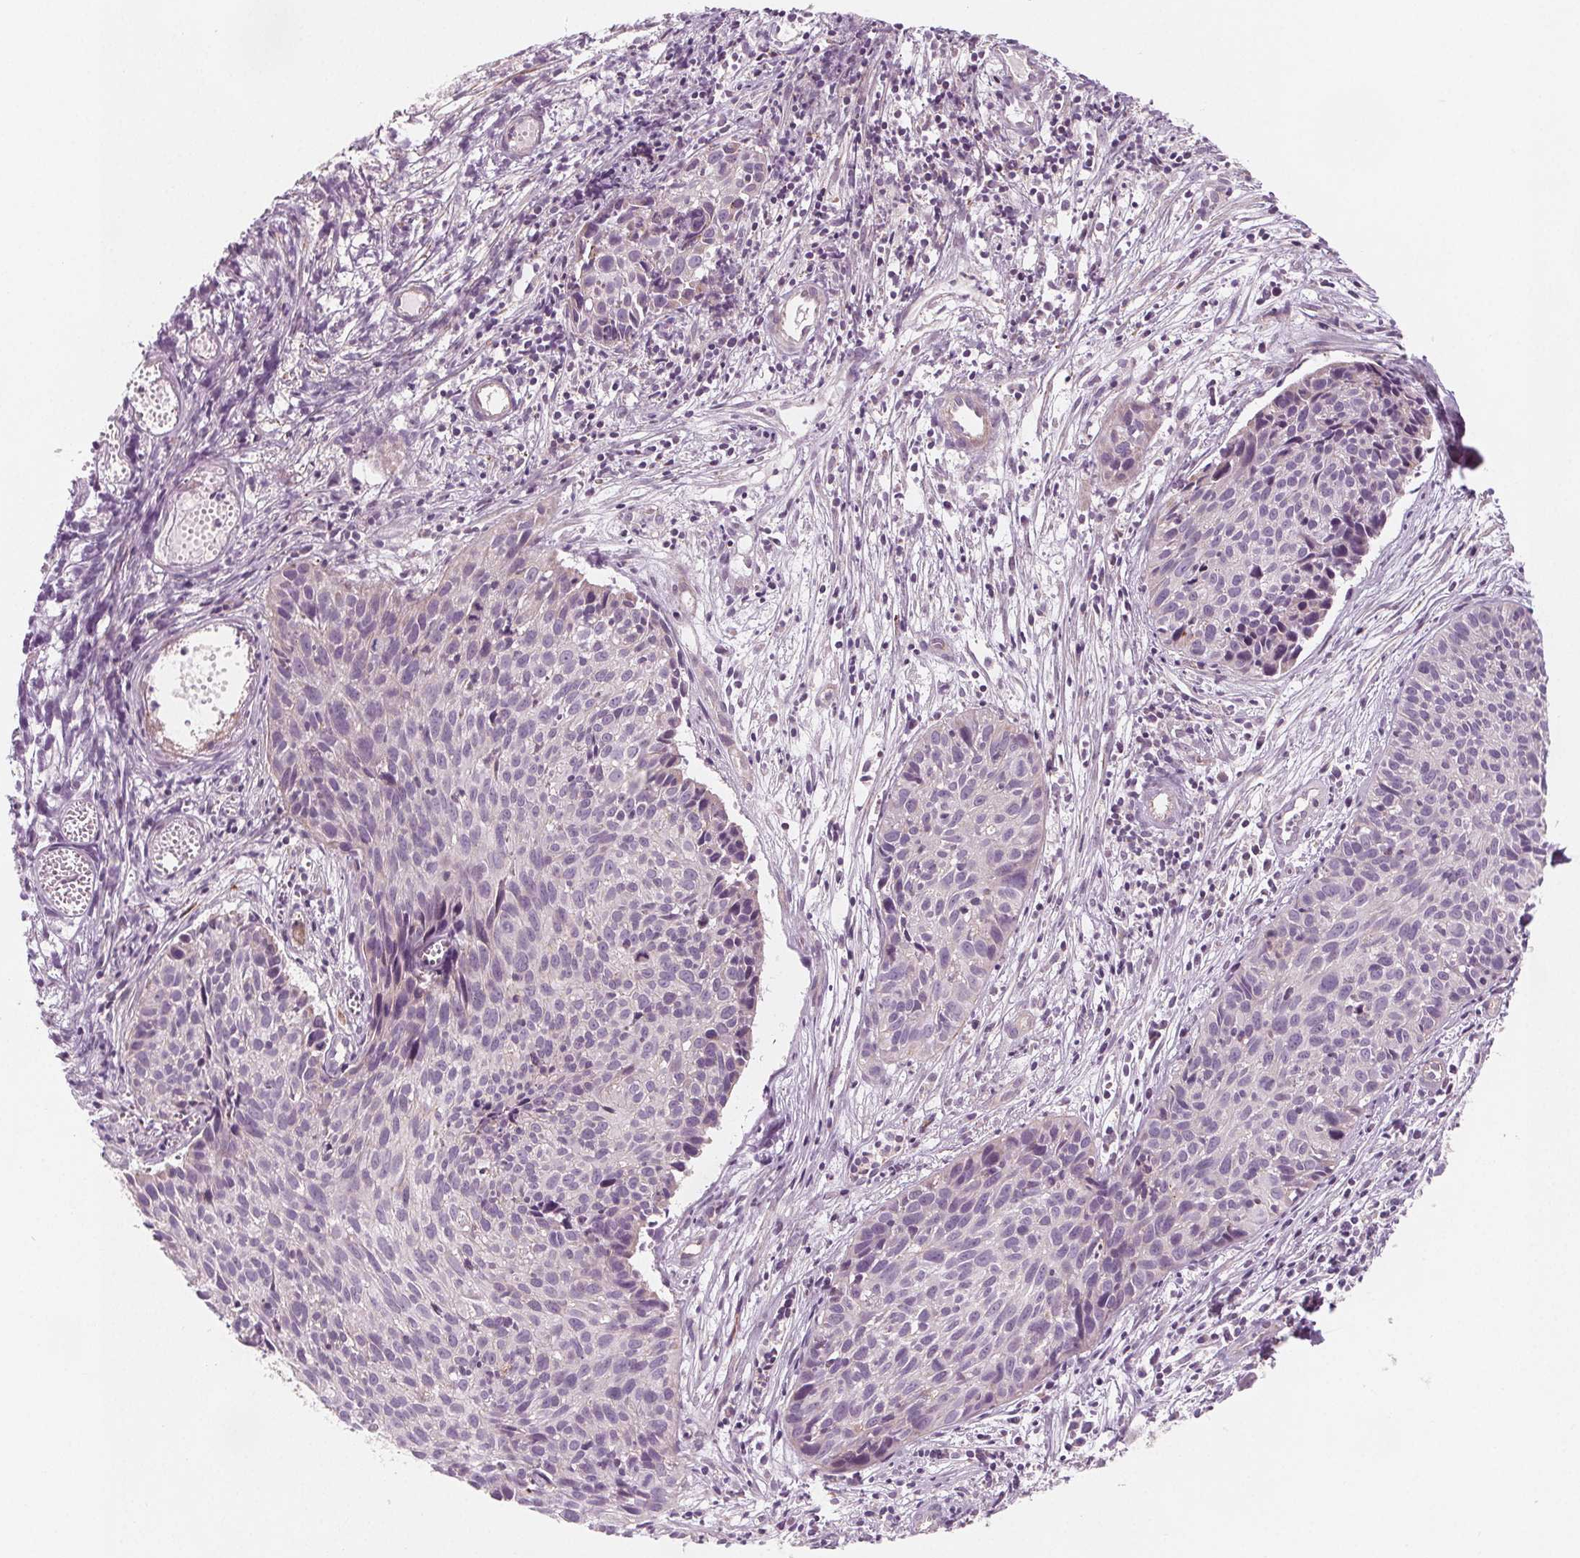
{"staining": {"intensity": "negative", "quantity": "none", "location": "none"}, "tissue": "cervical cancer", "cell_type": "Tumor cells", "image_type": "cancer", "snomed": [{"axis": "morphology", "description": "Squamous cell carcinoma, NOS"}, {"axis": "topography", "description": "Cervix"}], "caption": "Tumor cells show no significant expression in squamous cell carcinoma (cervical).", "gene": "ADAM33", "patient": {"sex": "female", "age": 30}}